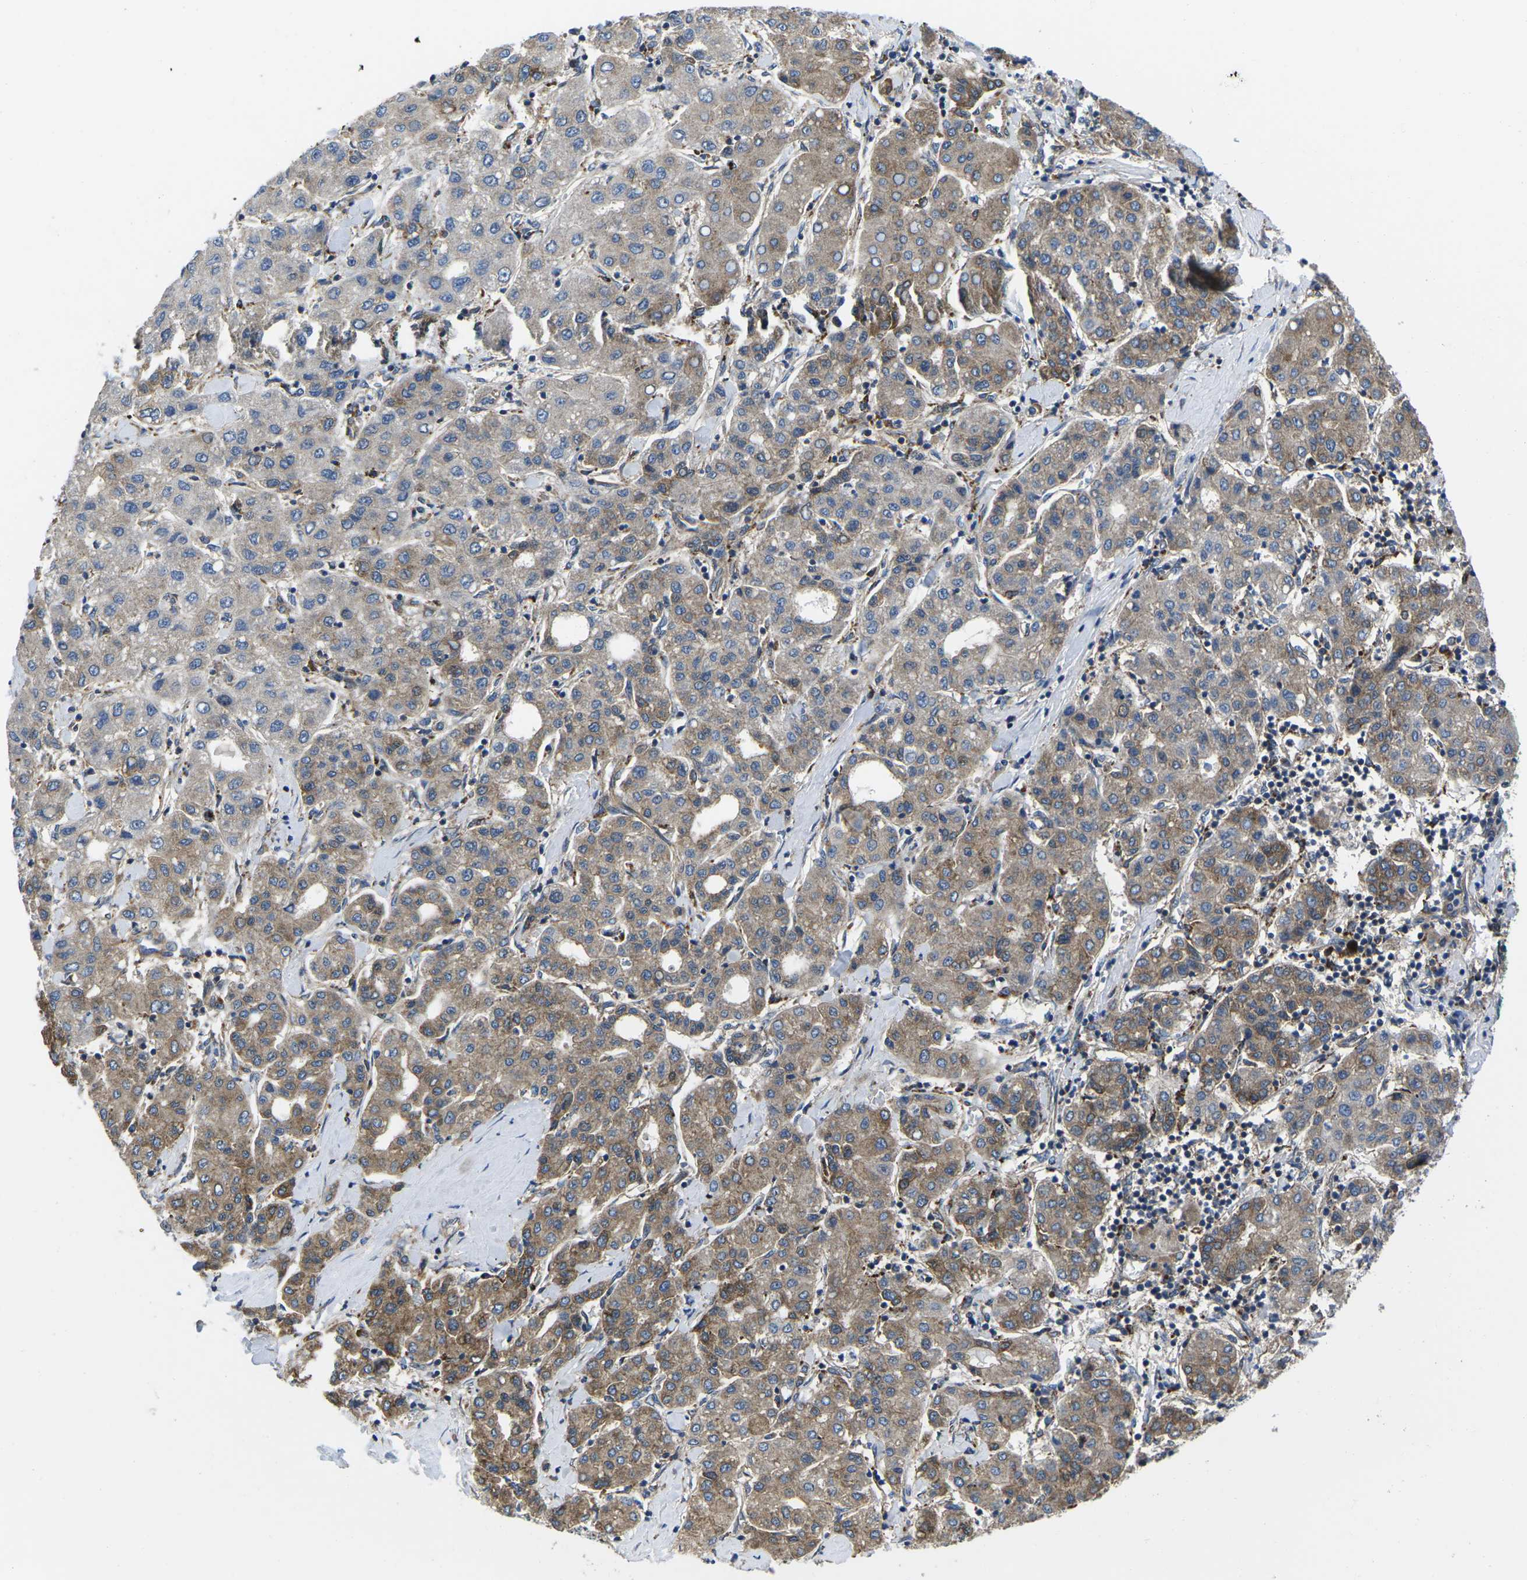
{"staining": {"intensity": "moderate", "quantity": ">75%", "location": "cytoplasmic/membranous"}, "tissue": "liver cancer", "cell_type": "Tumor cells", "image_type": "cancer", "snomed": [{"axis": "morphology", "description": "Carcinoma, Hepatocellular, NOS"}, {"axis": "topography", "description": "Liver"}], "caption": "Hepatocellular carcinoma (liver) stained for a protein (brown) shows moderate cytoplasmic/membranous positive staining in about >75% of tumor cells.", "gene": "DLG1", "patient": {"sex": "male", "age": 65}}